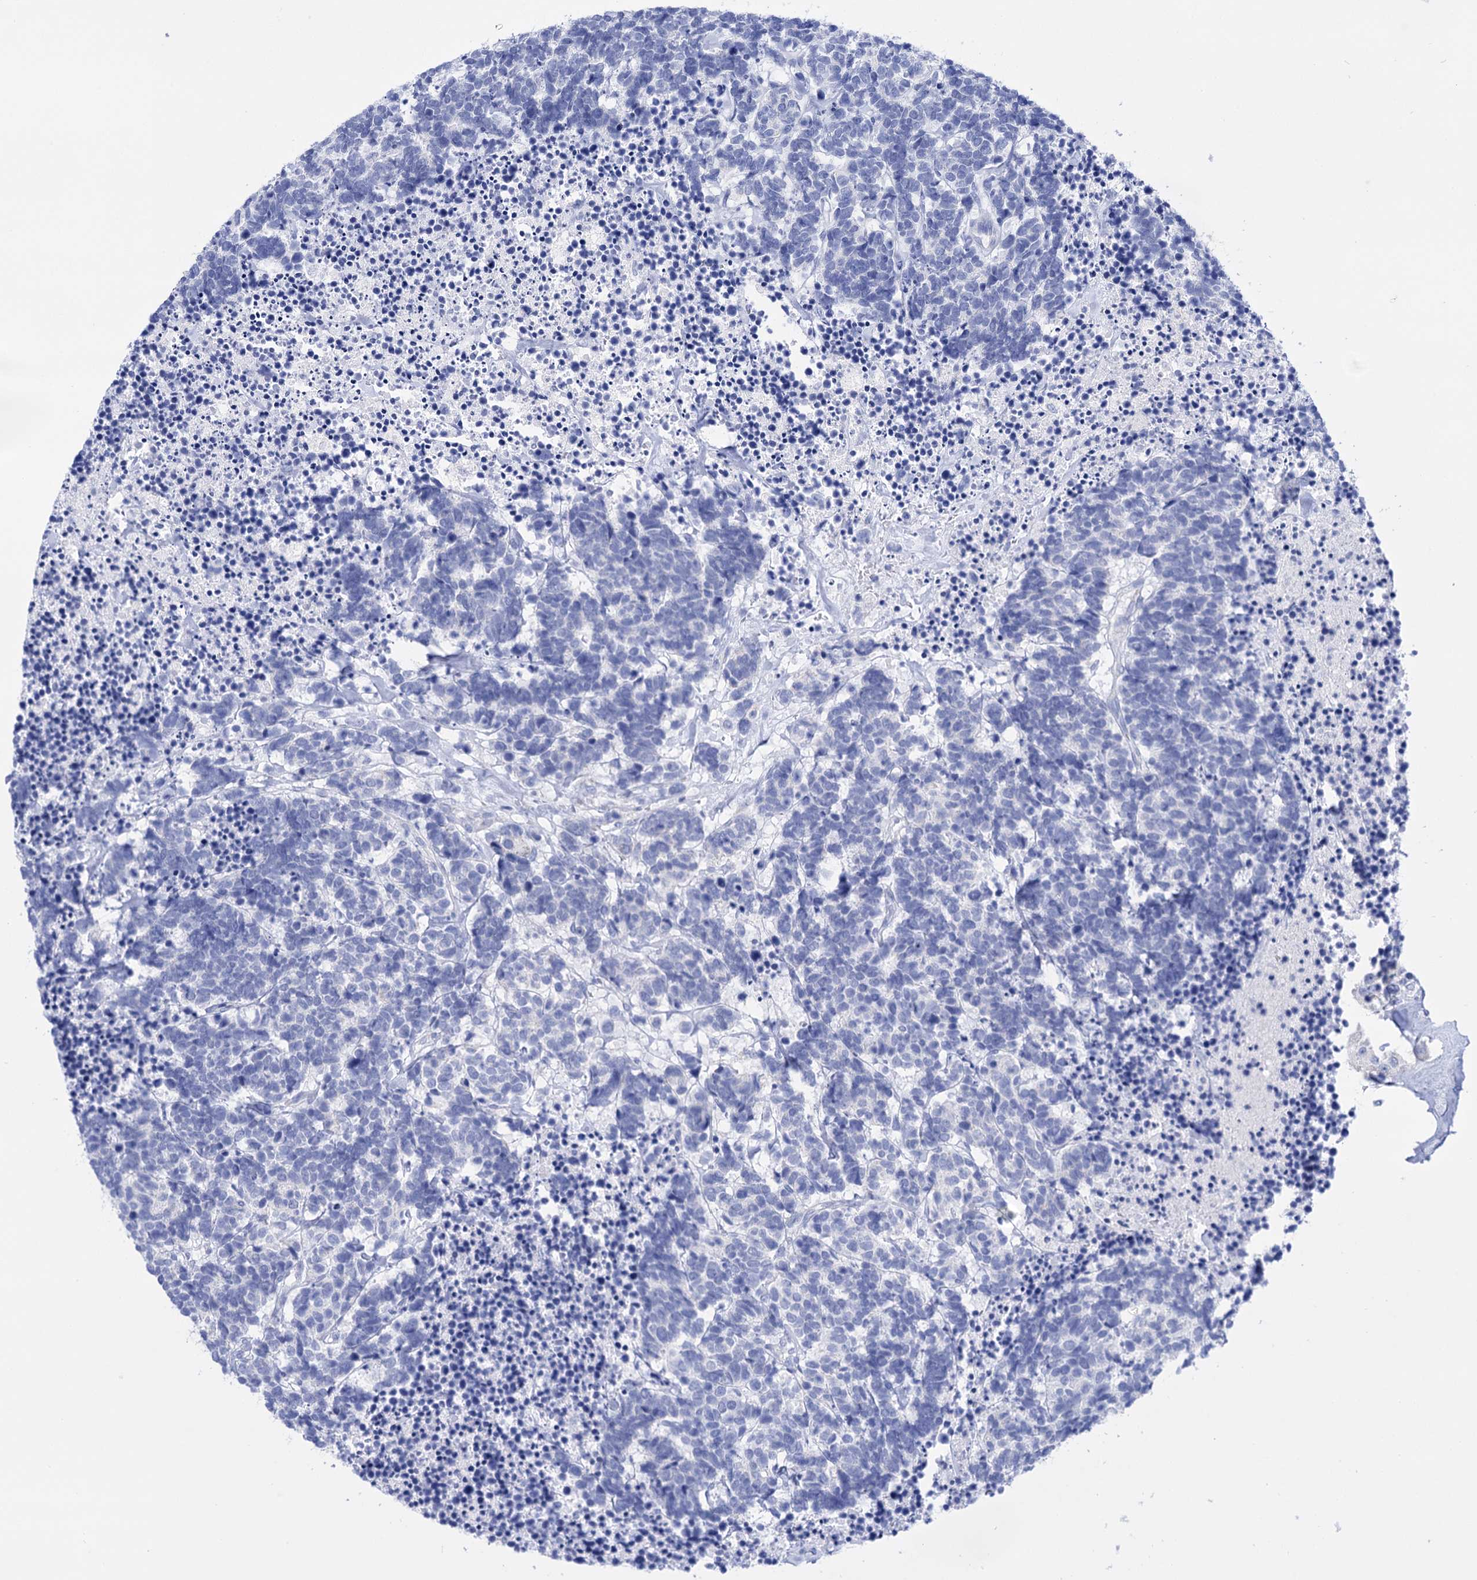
{"staining": {"intensity": "negative", "quantity": "none", "location": "none"}, "tissue": "carcinoid", "cell_type": "Tumor cells", "image_type": "cancer", "snomed": [{"axis": "morphology", "description": "Carcinoma, NOS"}, {"axis": "morphology", "description": "Carcinoid, malignant, NOS"}, {"axis": "topography", "description": "Urinary bladder"}], "caption": "Tumor cells show no significant expression in carcinoid.", "gene": "YARS2", "patient": {"sex": "male", "age": 57}}